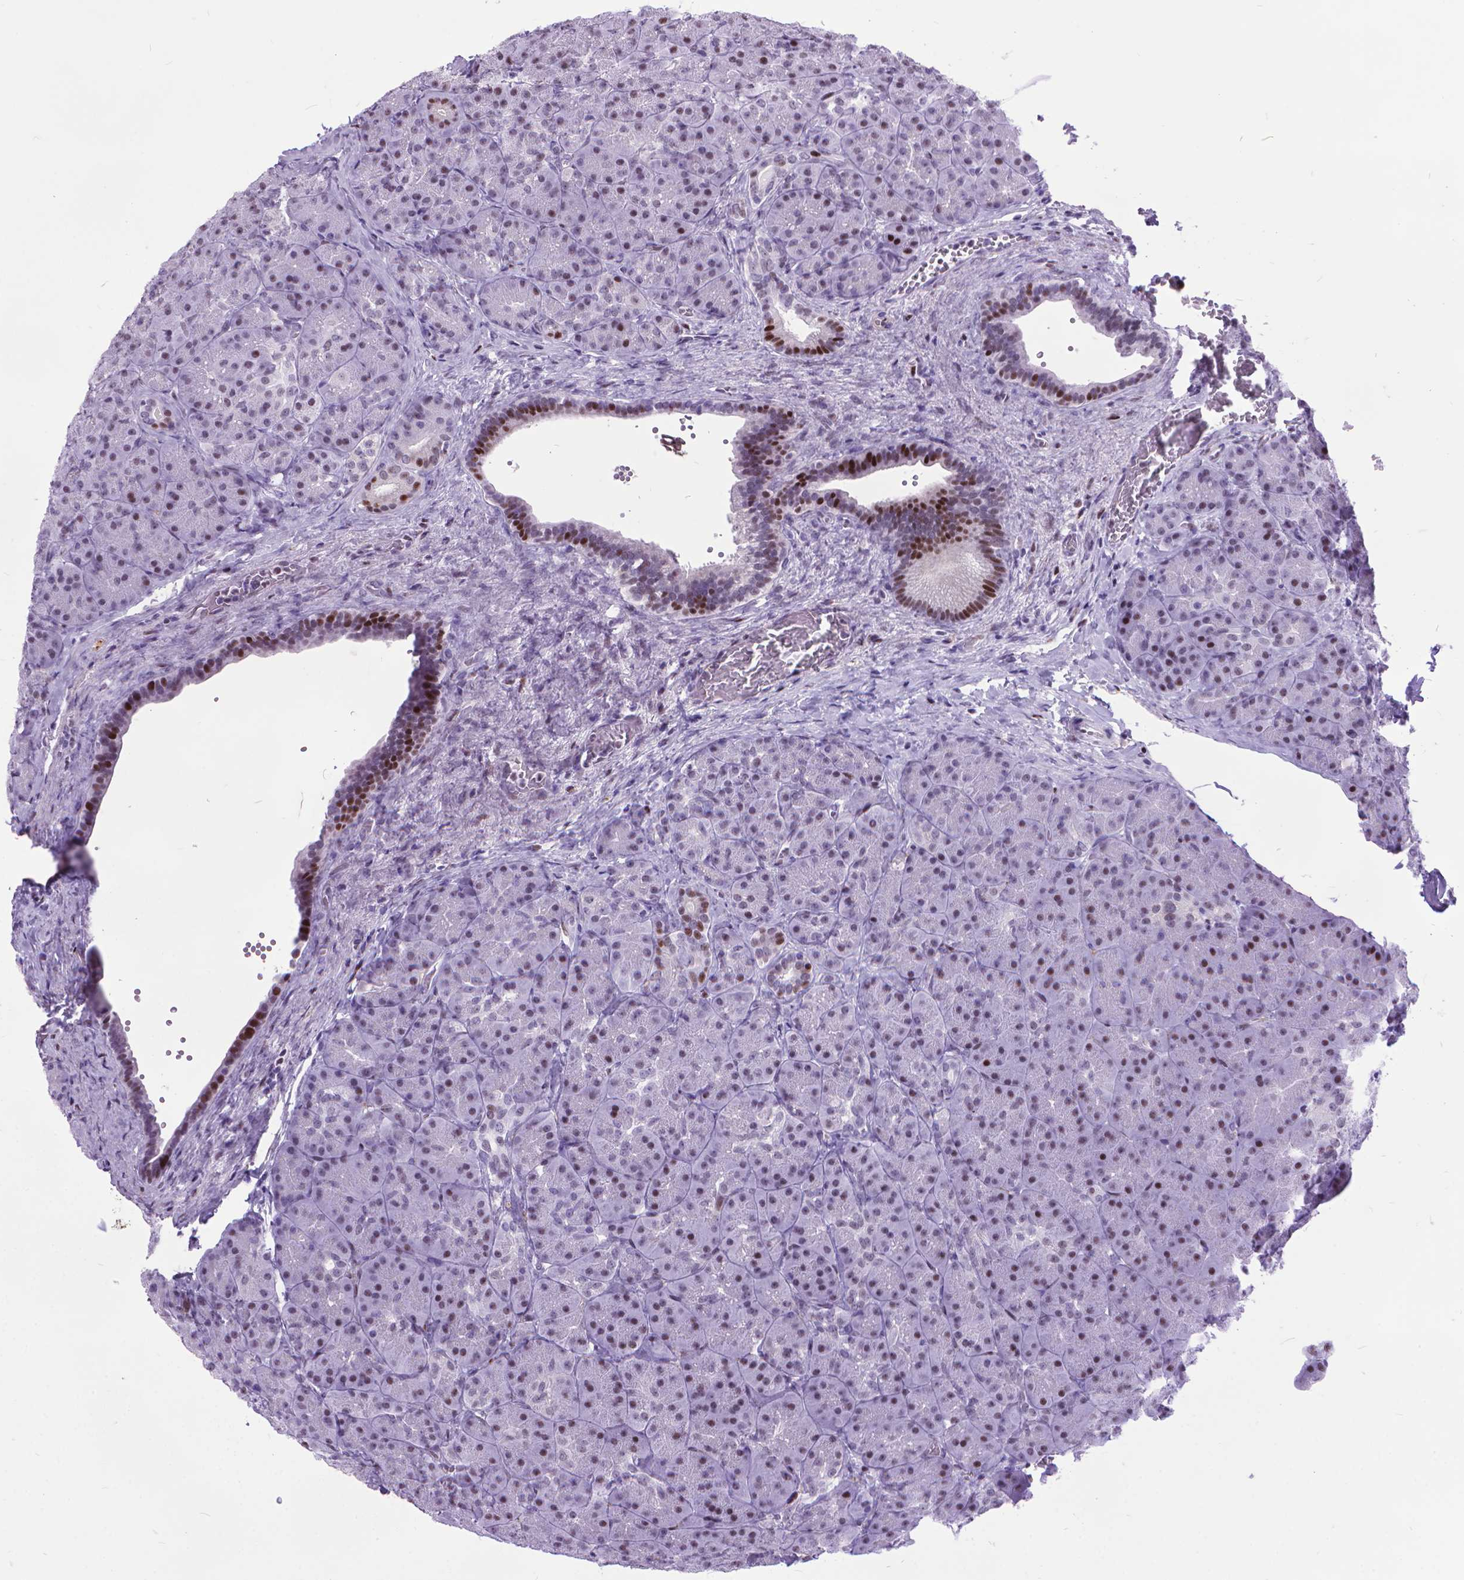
{"staining": {"intensity": "moderate", "quantity": "25%-75%", "location": "nuclear"}, "tissue": "pancreas", "cell_type": "Exocrine glandular cells", "image_type": "normal", "snomed": [{"axis": "morphology", "description": "Normal tissue, NOS"}, {"axis": "topography", "description": "Pancreas"}], "caption": "A medium amount of moderate nuclear expression is appreciated in approximately 25%-75% of exocrine glandular cells in unremarkable pancreas.", "gene": "POLE4", "patient": {"sex": "male", "age": 57}}